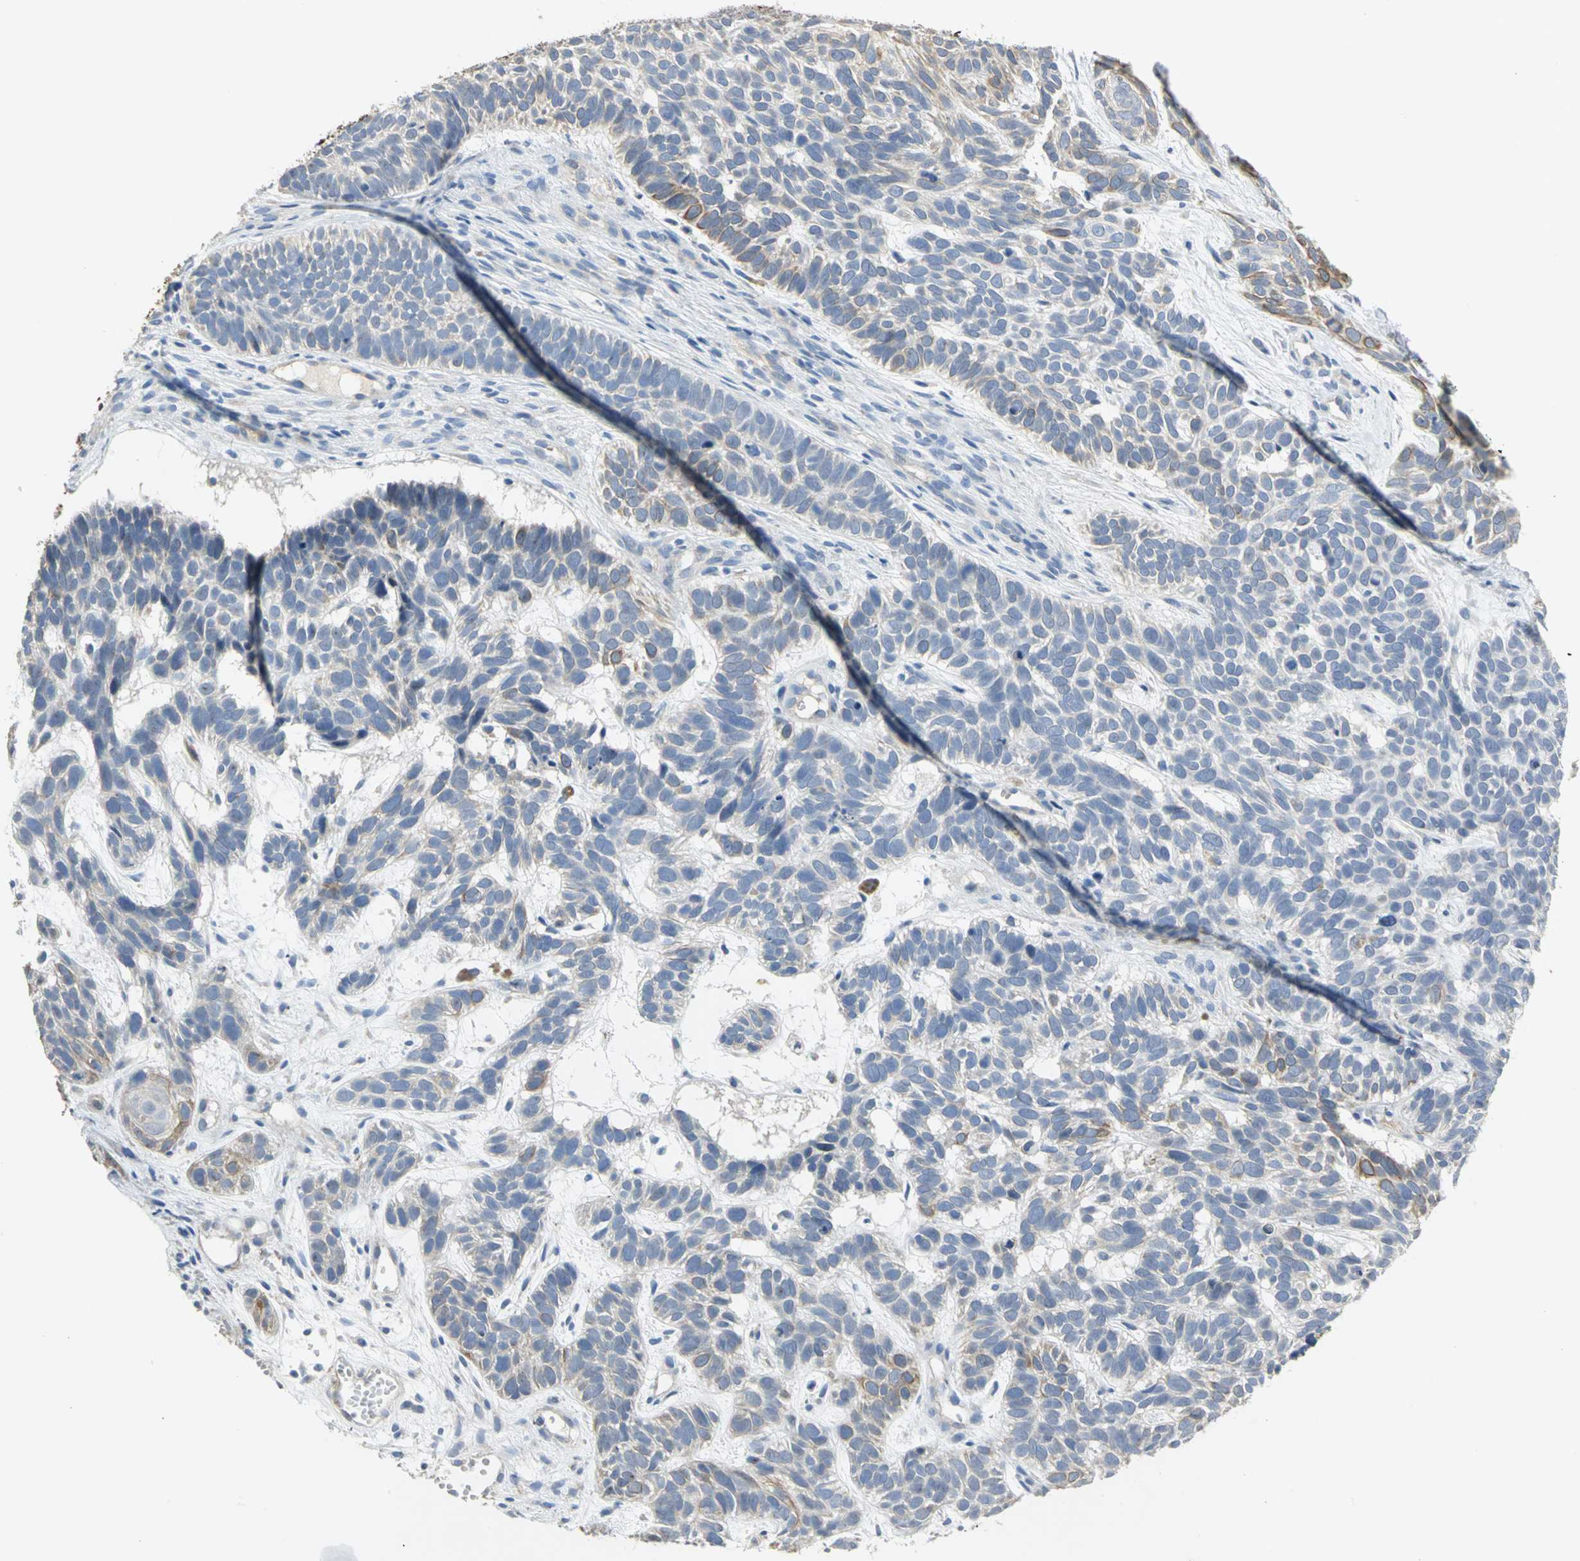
{"staining": {"intensity": "strong", "quantity": "25%-75%", "location": "cytoplasmic/membranous"}, "tissue": "skin cancer", "cell_type": "Tumor cells", "image_type": "cancer", "snomed": [{"axis": "morphology", "description": "Basal cell carcinoma"}, {"axis": "topography", "description": "Skin"}], "caption": "High-magnification brightfield microscopy of skin cancer stained with DAB (brown) and counterstained with hematoxylin (blue). tumor cells exhibit strong cytoplasmic/membranous staining is appreciated in about25%-75% of cells.", "gene": "HTR1F", "patient": {"sex": "male", "age": 87}}